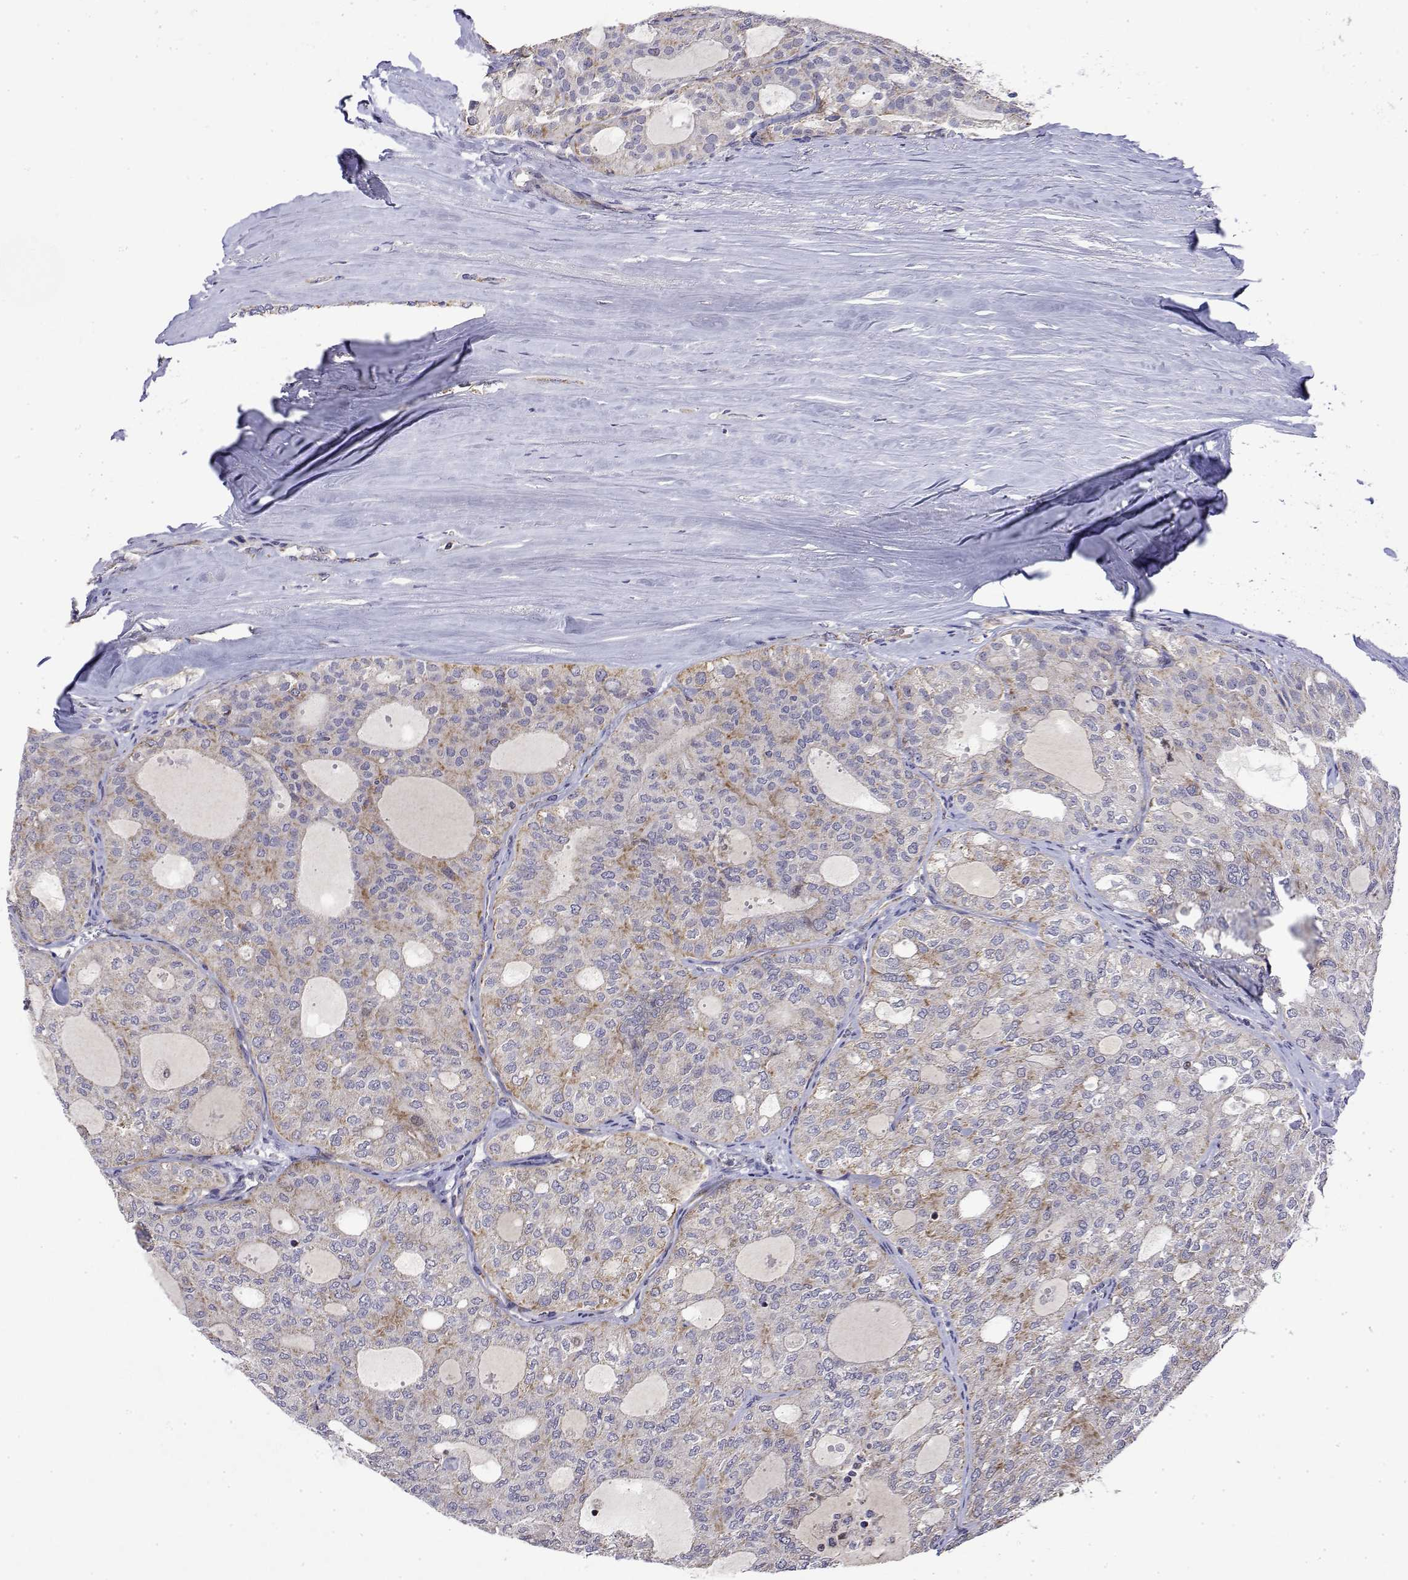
{"staining": {"intensity": "weak", "quantity": "<25%", "location": "cytoplasmic/membranous"}, "tissue": "thyroid cancer", "cell_type": "Tumor cells", "image_type": "cancer", "snomed": [{"axis": "morphology", "description": "Follicular adenoma carcinoma, NOS"}, {"axis": "topography", "description": "Thyroid gland"}], "caption": "A histopathology image of human thyroid cancer is negative for staining in tumor cells.", "gene": "GADD45GIP1", "patient": {"sex": "male", "age": 75}}